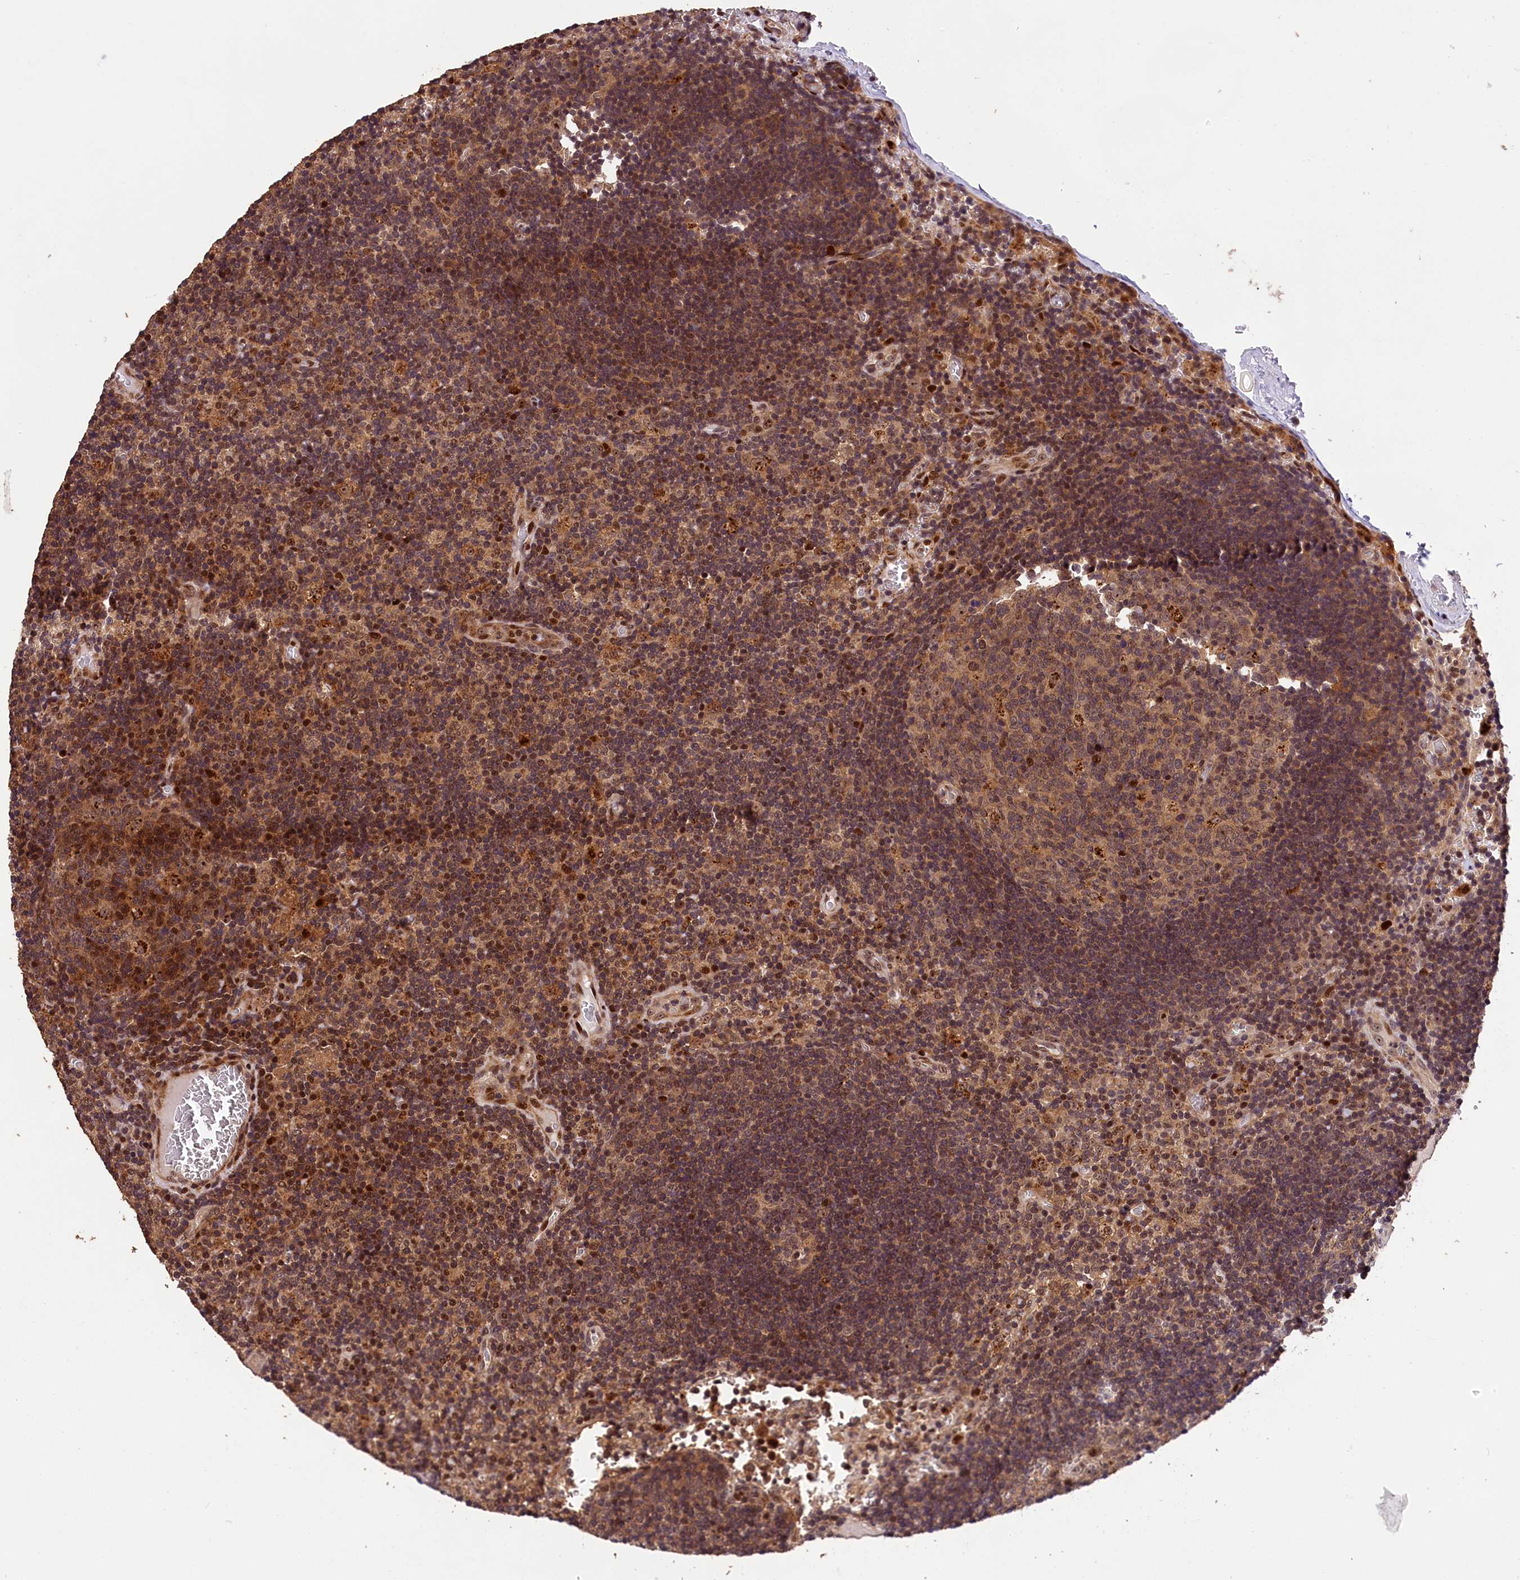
{"staining": {"intensity": "weak", "quantity": ">75%", "location": "cytoplasmic/membranous"}, "tissue": "lymph node", "cell_type": "Germinal center cells", "image_type": "normal", "snomed": [{"axis": "morphology", "description": "Normal tissue, NOS"}, {"axis": "topography", "description": "Lymph node"}], "caption": "Immunohistochemical staining of unremarkable lymph node exhibits >75% levels of weak cytoplasmic/membranous protein staining in approximately >75% of germinal center cells.", "gene": "PHAF1", "patient": {"sex": "female", "age": 73}}